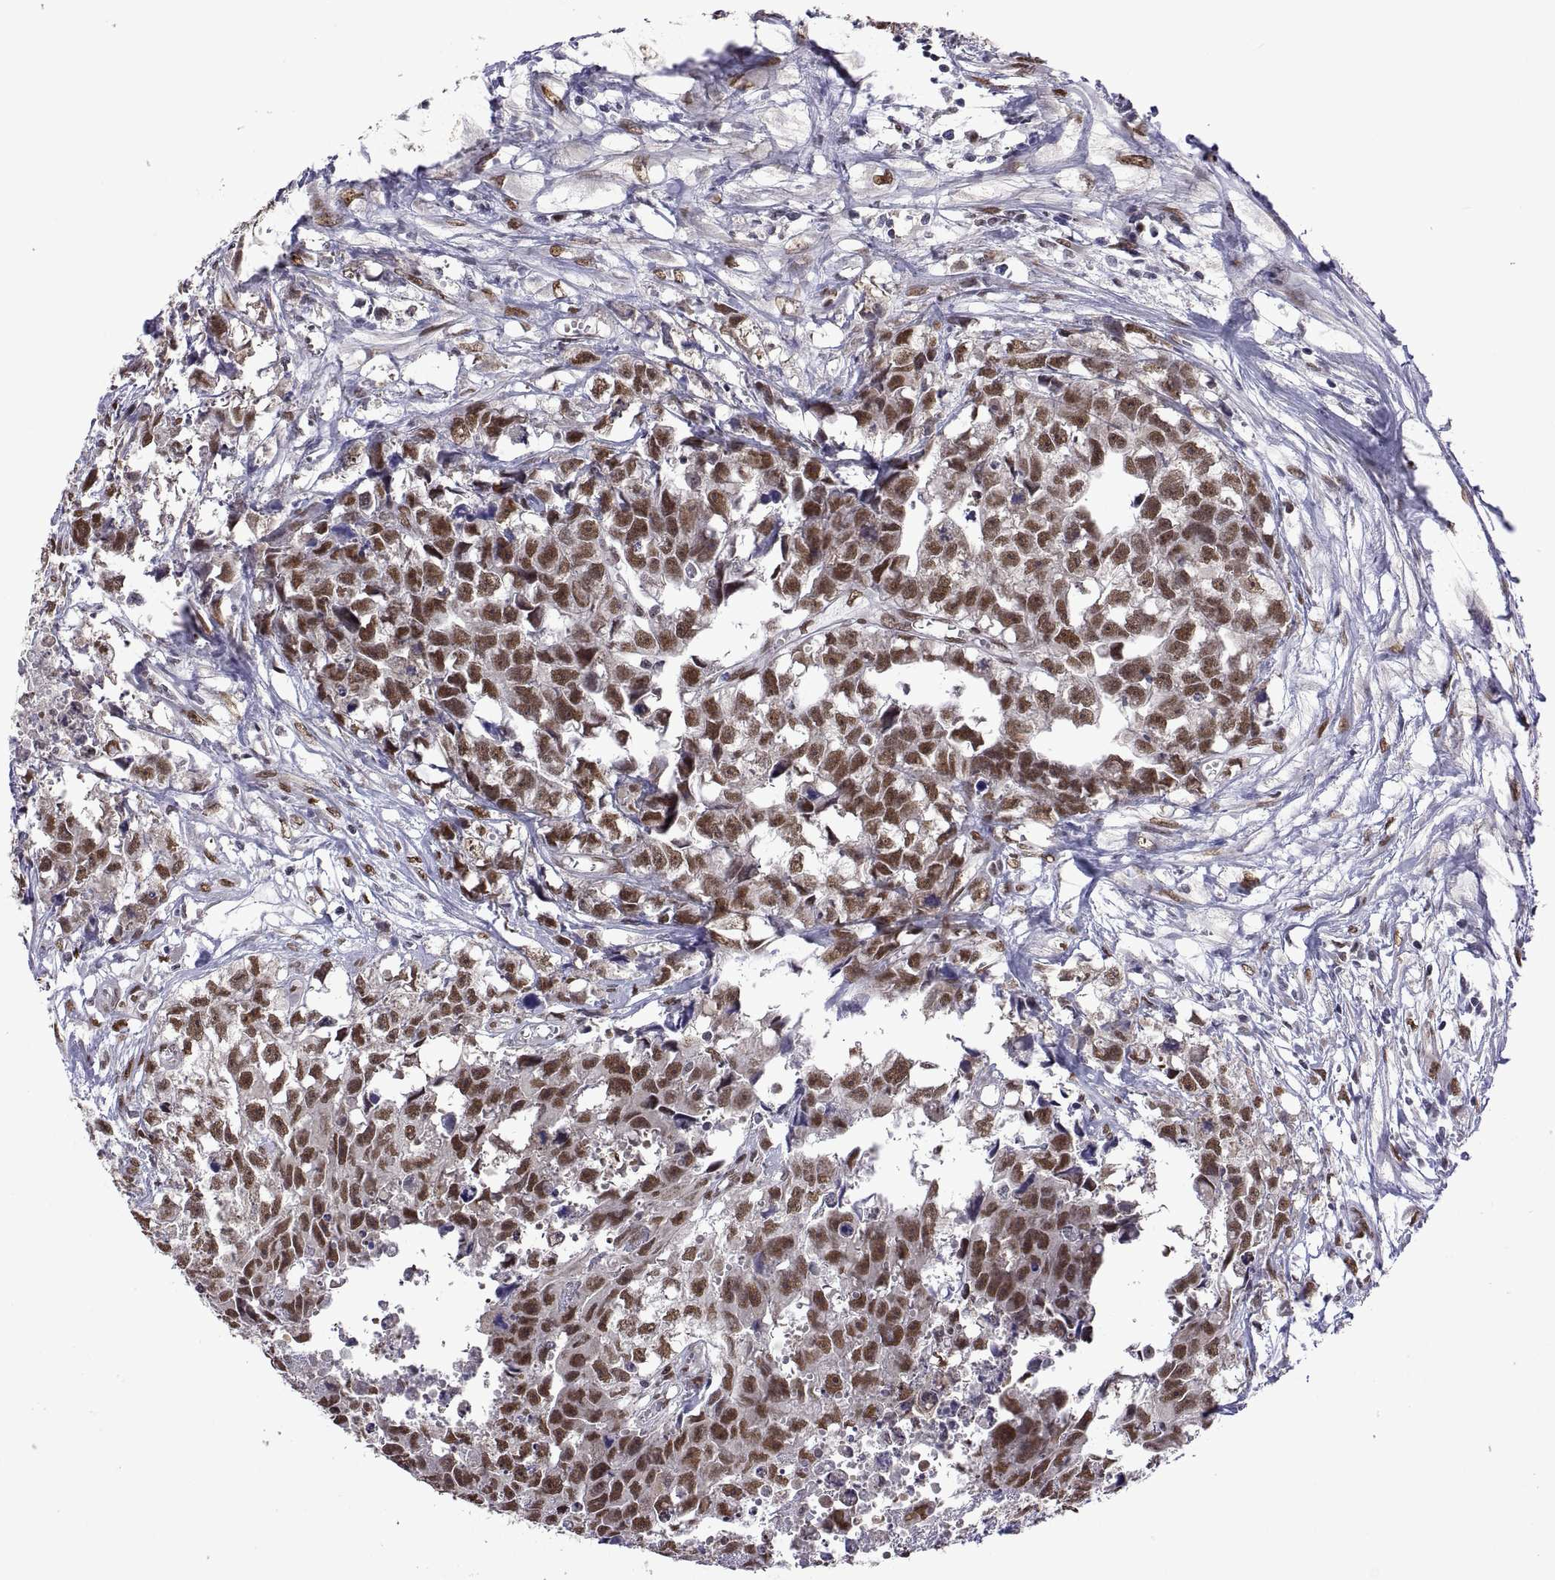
{"staining": {"intensity": "moderate", "quantity": ">75%", "location": "nuclear"}, "tissue": "testis cancer", "cell_type": "Tumor cells", "image_type": "cancer", "snomed": [{"axis": "morphology", "description": "Carcinoma, Embryonal, NOS"}, {"axis": "morphology", "description": "Teratoma, malignant, NOS"}, {"axis": "topography", "description": "Testis"}], "caption": "Testis cancer stained with a brown dye displays moderate nuclear positive positivity in about >75% of tumor cells.", "gene": "NR4A1", "patient": {"sex": "male", "age": 44}}